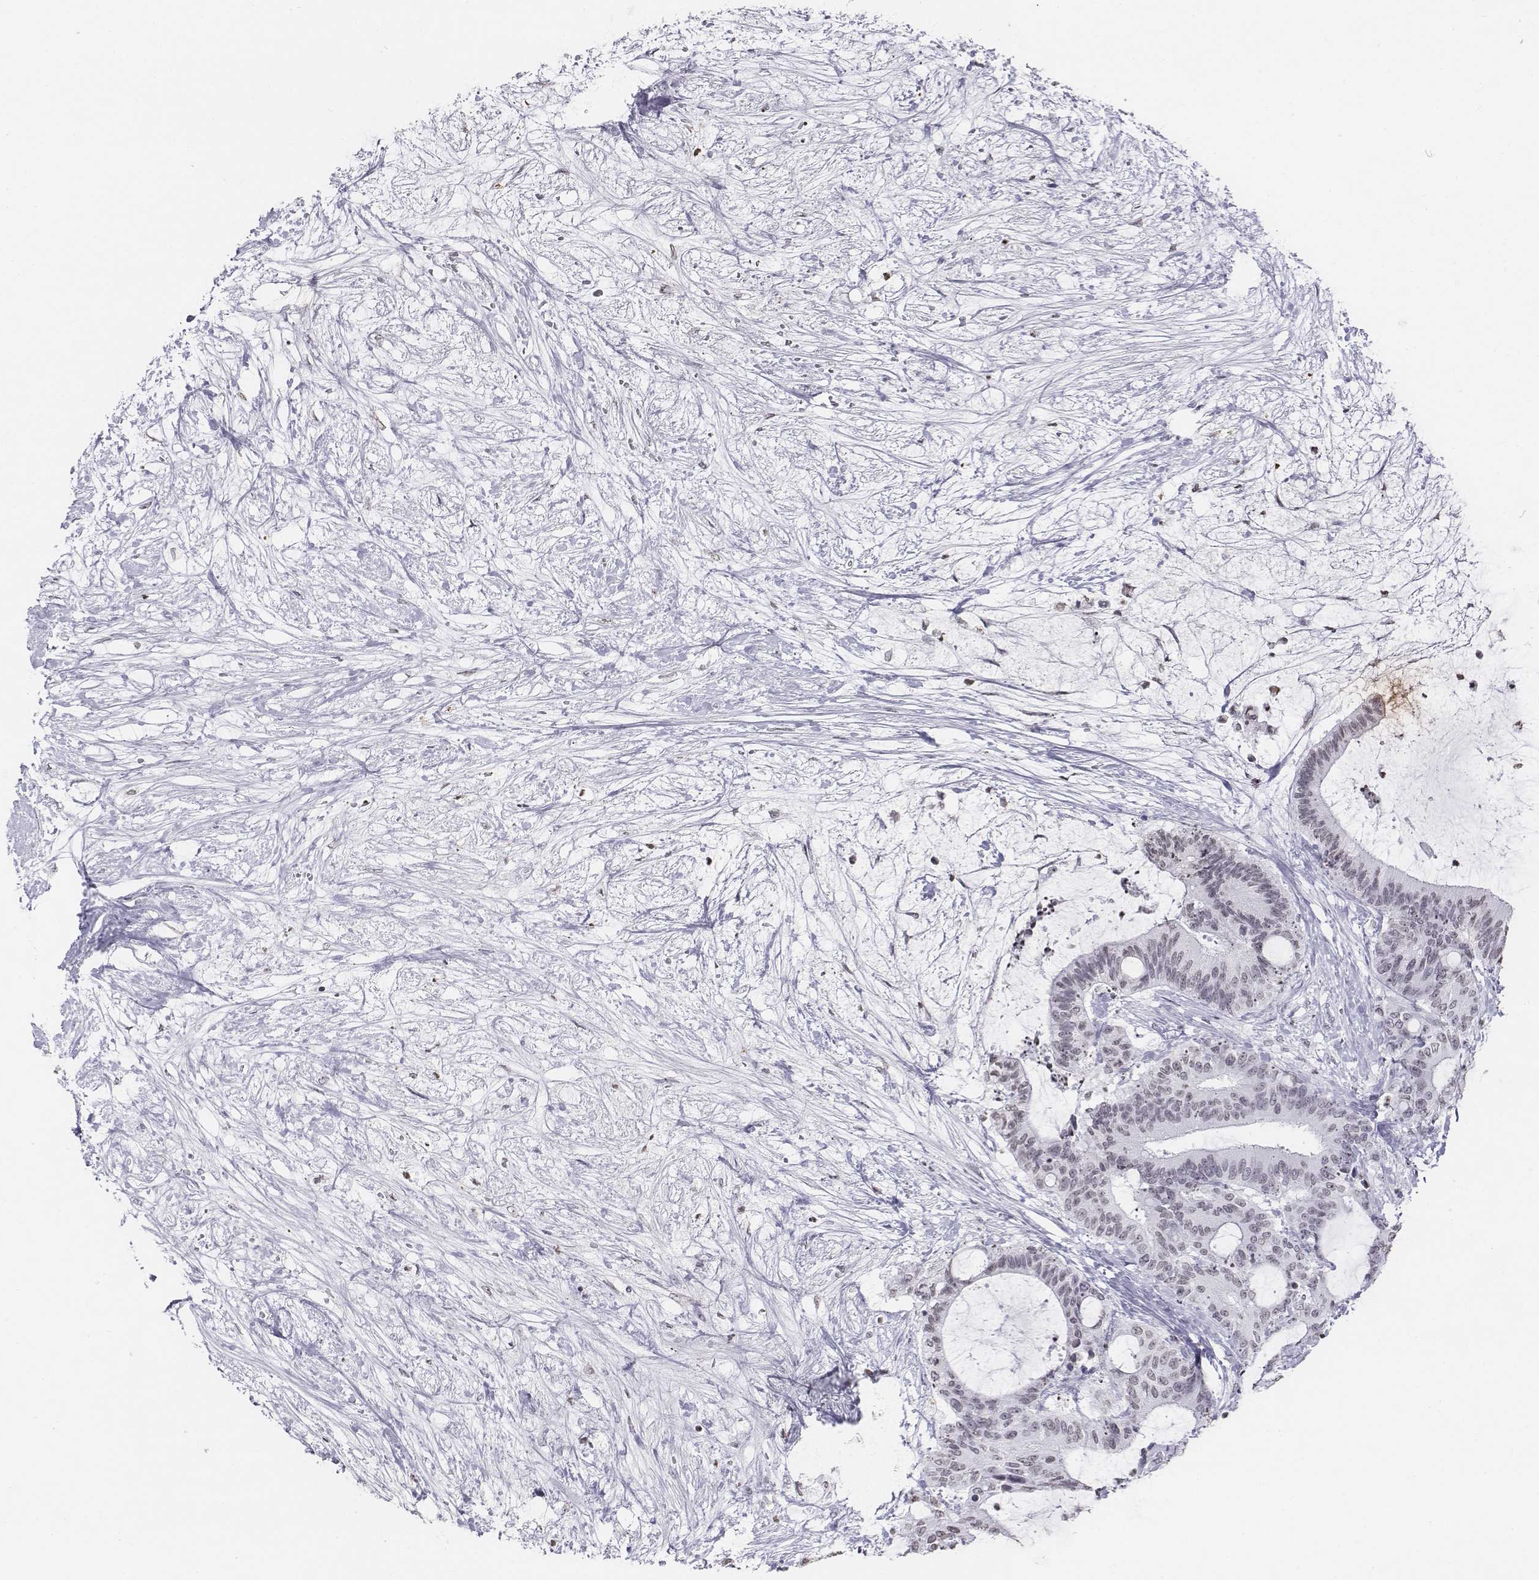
{"staining": {"intensity": "weak", "quantity": "<25%", "location": "nuclear"}, "tissue": "liver cancer", "cell_type": "Tumor cells", "image_type": "cancer", "snomed": [{"axis": "morphology", "description": "Cholangiocarcinoma"}, {"axis": "topography", "description": "Liver"}], "caption": "A histopathology image of cholangiocarcinoma (liver) stained for a protein reveals no brown staining in tumor cells. (DAB (3,3'-diaminobenzidine) immunohistochemistry (IHC) with hematoxylin counter stain).", "gene": "BARHL1", "patient": {"sex": "female", "age": 73}}